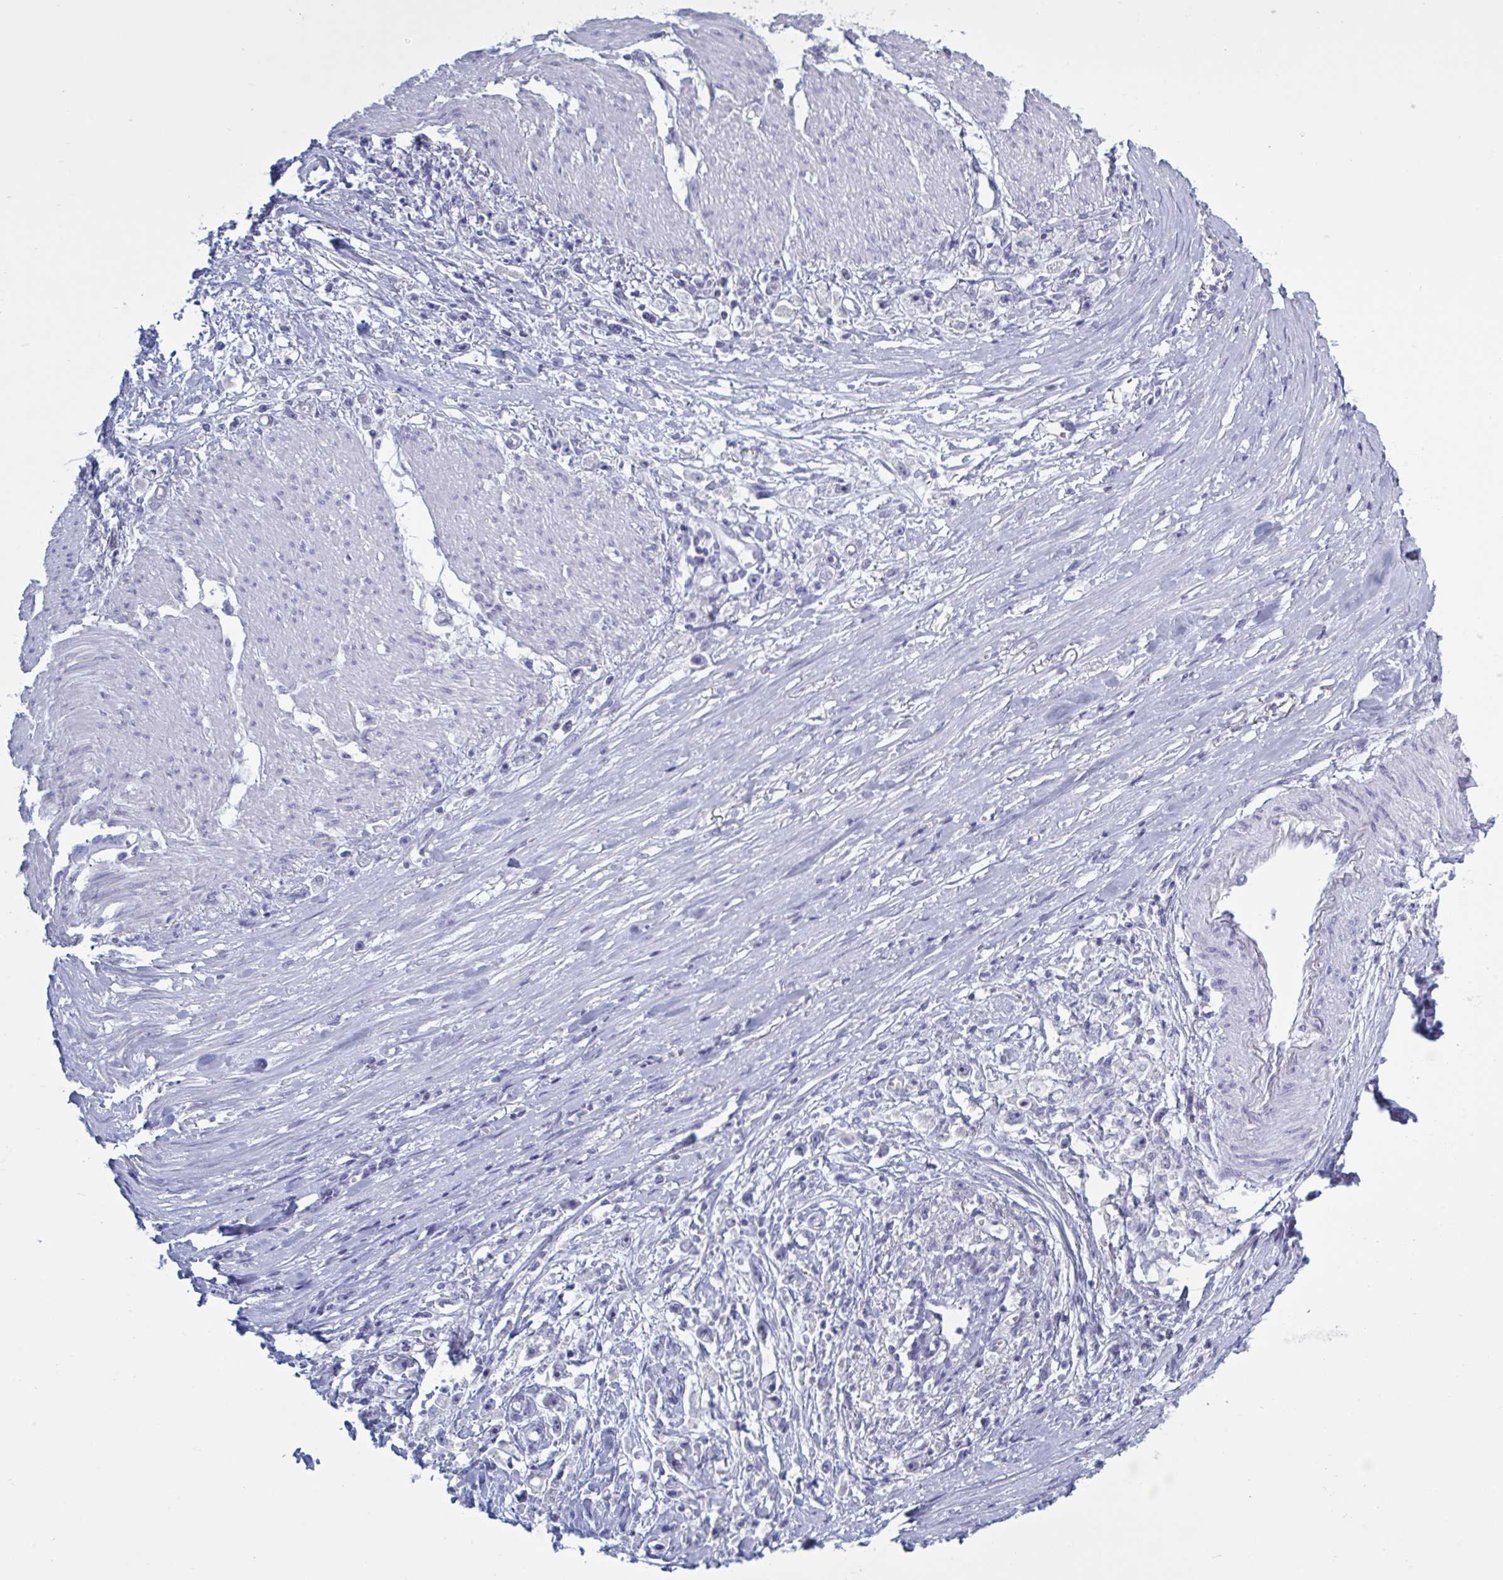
{"staining": {"intensity": "negative", "quantity": "none", "location": "none"}, "tissue": "stomach cancer", "cell_type": "Tumor cells", "image_type": "cancer", "snomed": [{"axis": "morphology", "description": "Adenocarcinoma, NOS"}, {"axis": "topography", "description": "Stomach"}], "caption": "Adenocarcinoma (stomach) was stained to show a protein in brown. There is no significant positivity in tumor cells. (DAB (3,3'-diaminobenzidine) immunohistochemistry with hematoxylin counter stain).", "gene": "NDUFC2", "patient": {"sex": "female", "age": 59}}